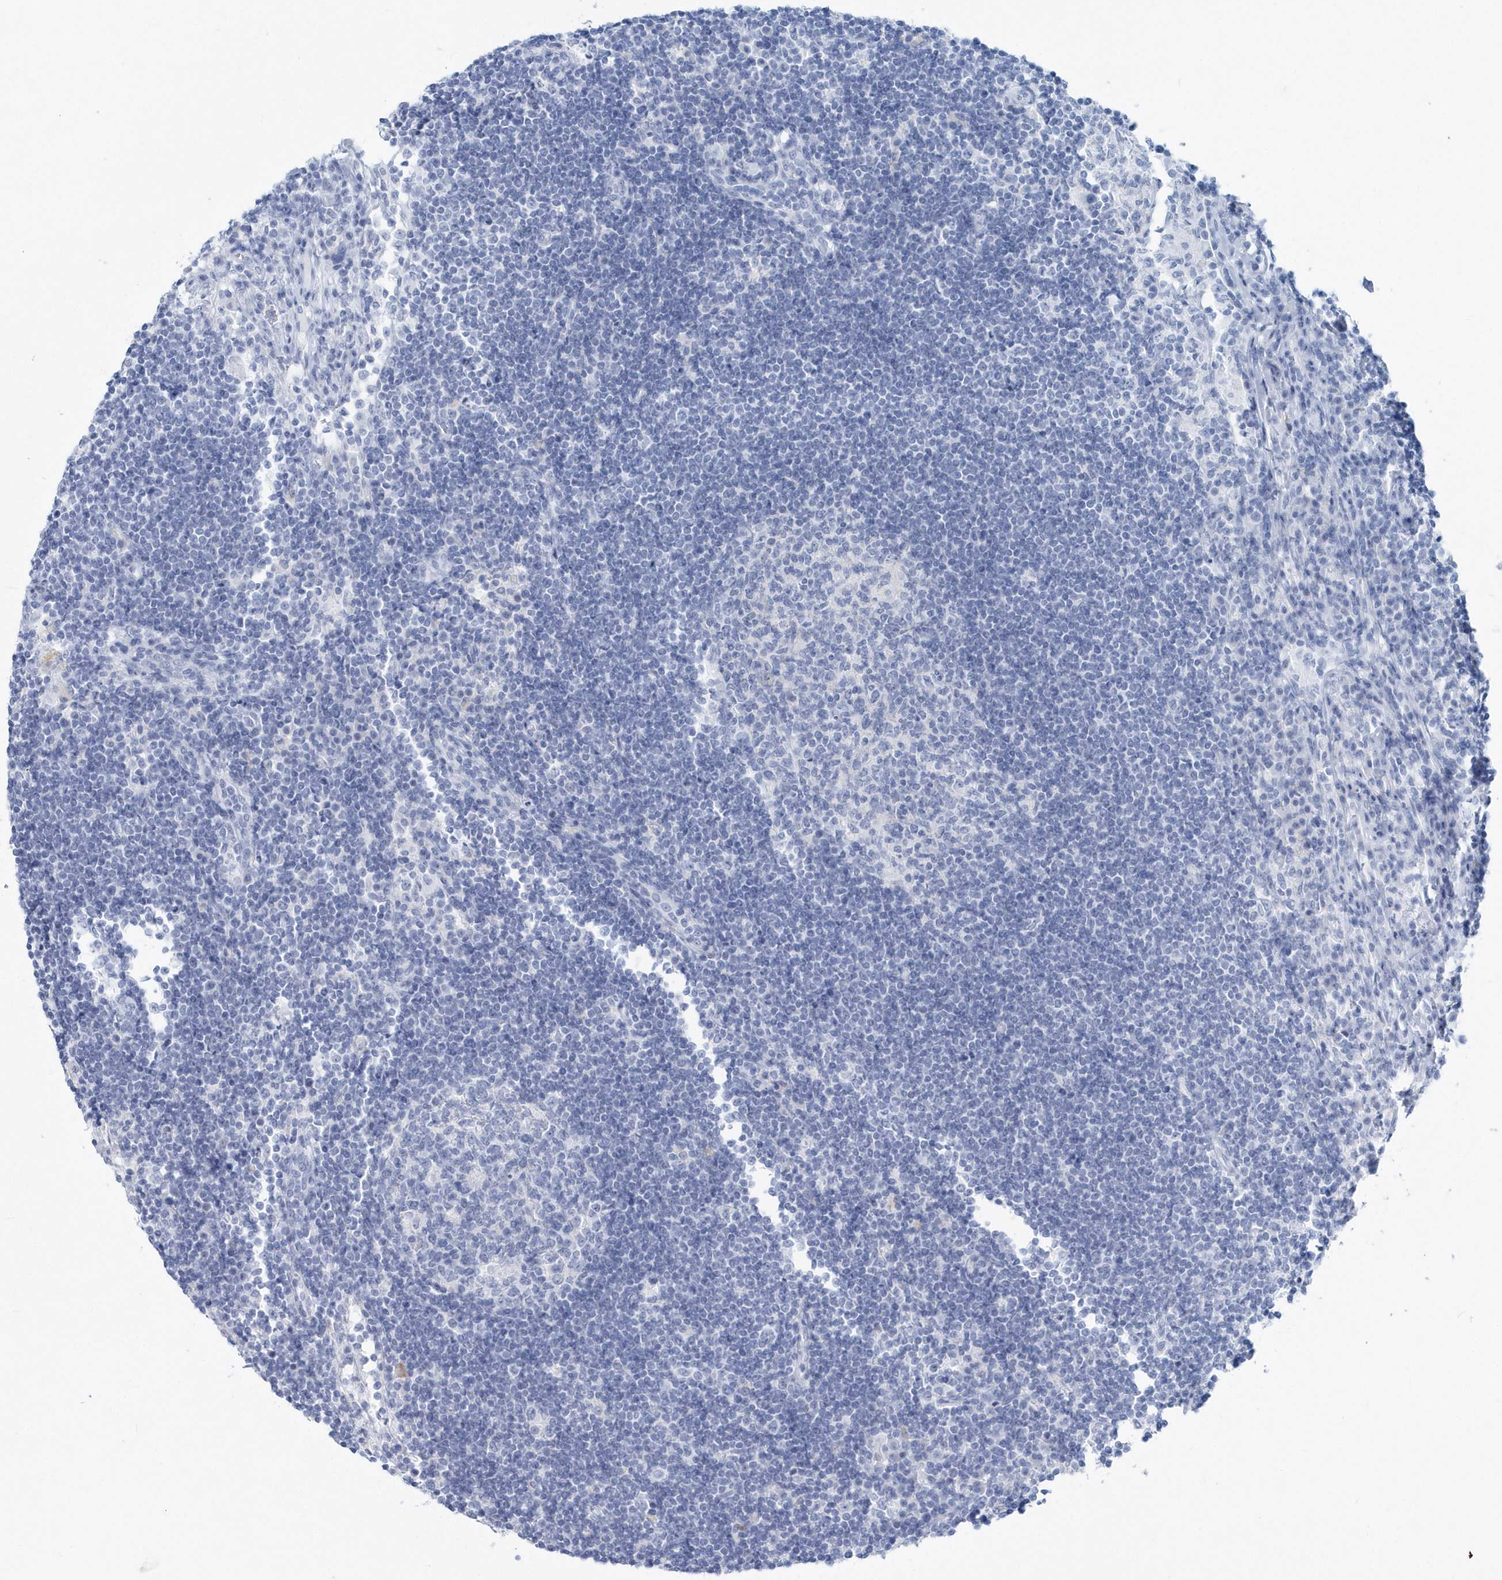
{"staining": {"intensity": "negative", "quantity": "none", "location": "none"}, "tissue": "lymph node", "cell_type": "Germinal center cells", "image_type": "normal", "snomed": [{"axis": "morphology", "description": "Normal tissue, NOS"}, {"axis": "topography", "description": "Lymph node"}], "caption": "DAB immunohistochemical staining of unremarkable human lymph node exhibits no significant staining in germinal center cells.", "gene": "PTPRO", "patient": {"sex": "female", "age": 53}}